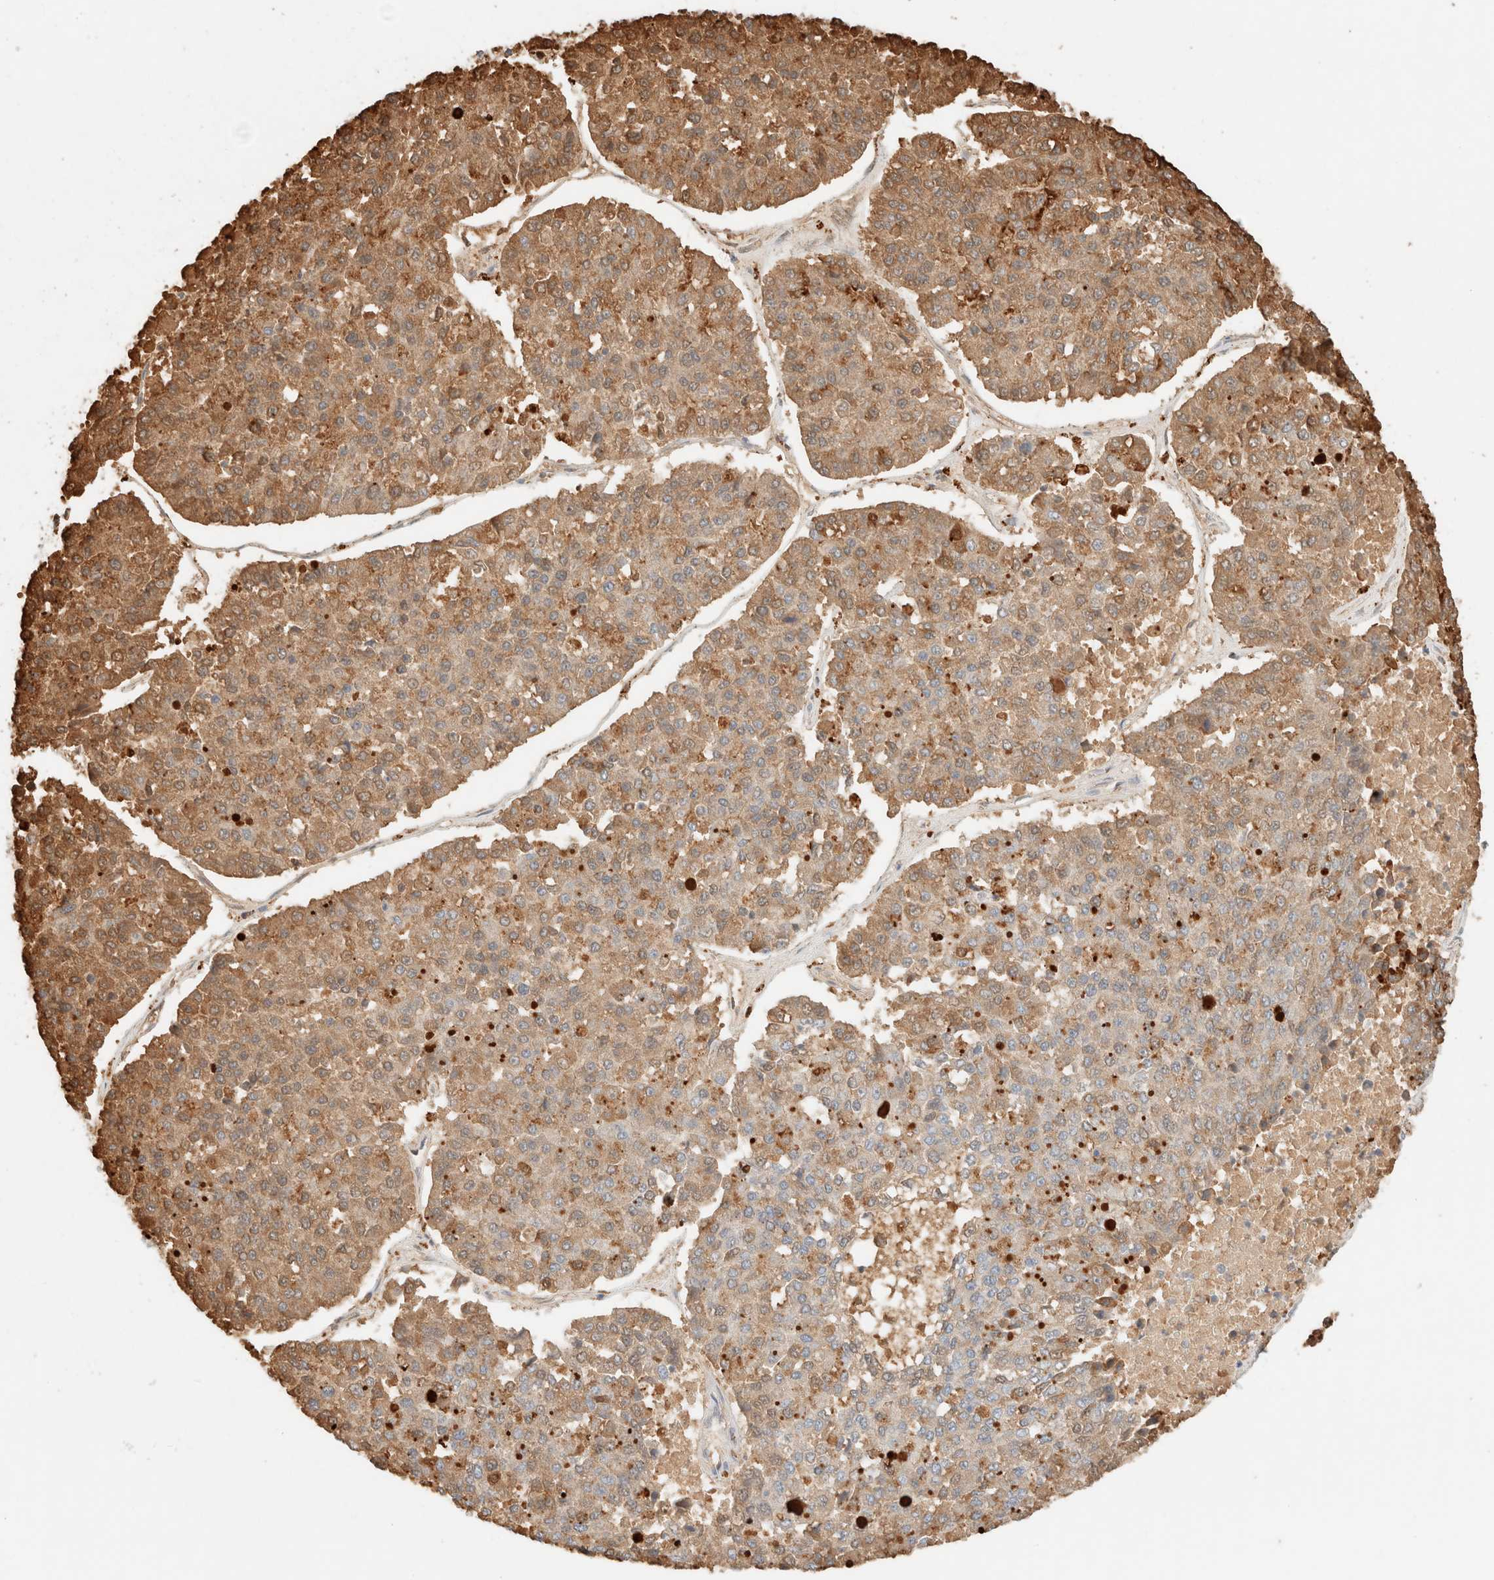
{"staining": {"intensity": "moderate", "quantity": ">75%", "location": "cytoplasmic/membranous"}, "tissue": "pancreatic cancer", "cell_type": "Tumor cells", "image_type": "cancer", "snomed": [{"axis": "morphology", "description": "Adenocarcinoma, NOS"}, {"axis": "topography", "description": "Pancreas"}], "caption": "This is a photomicrograph of immunohistochemistry staining of adenocarcinoma (pancreatic), which shows moderate positivity in the cytoplasmic/membranous of tumor cells.", "gene": "CPA1", "patient": {"sex": "male", "age": 50}}